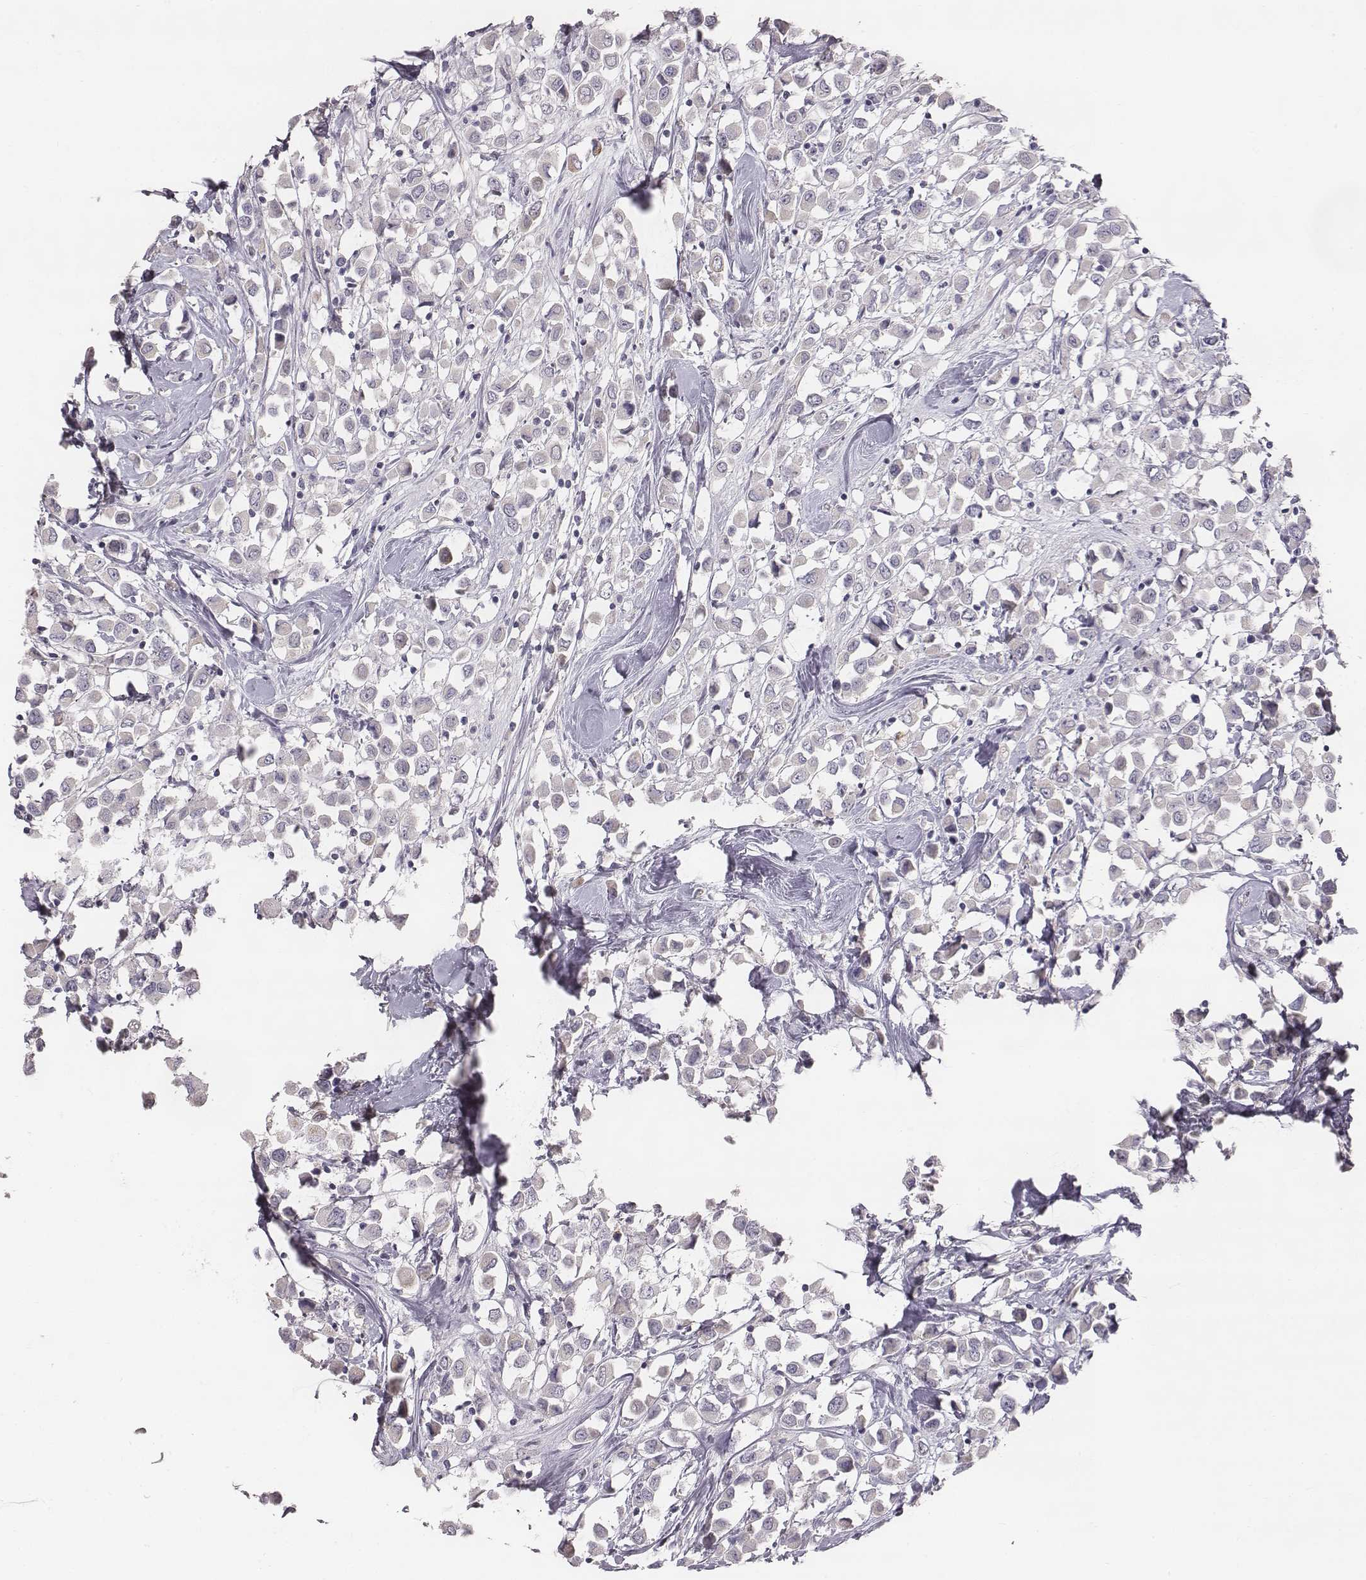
{"staining": {"intensity": "negative", "quantity": "none", "location": "none"}, "tissue": "breast cancer", "cell_type": "Tumor cells", "image_type": "cancer", "snomed": [{"axis": "morphology", "description": "Duct carcinoma"}, {"axis": "topography", "description": "Breast"}], "caption": "Human breast cancer (invasive ductal carcinoma) stained for a protein using immunohistochemistry demonstrates no staining in tumor cells.", "gene": "PRKCZ", "patient": {"sex": "female", "age": 61}}